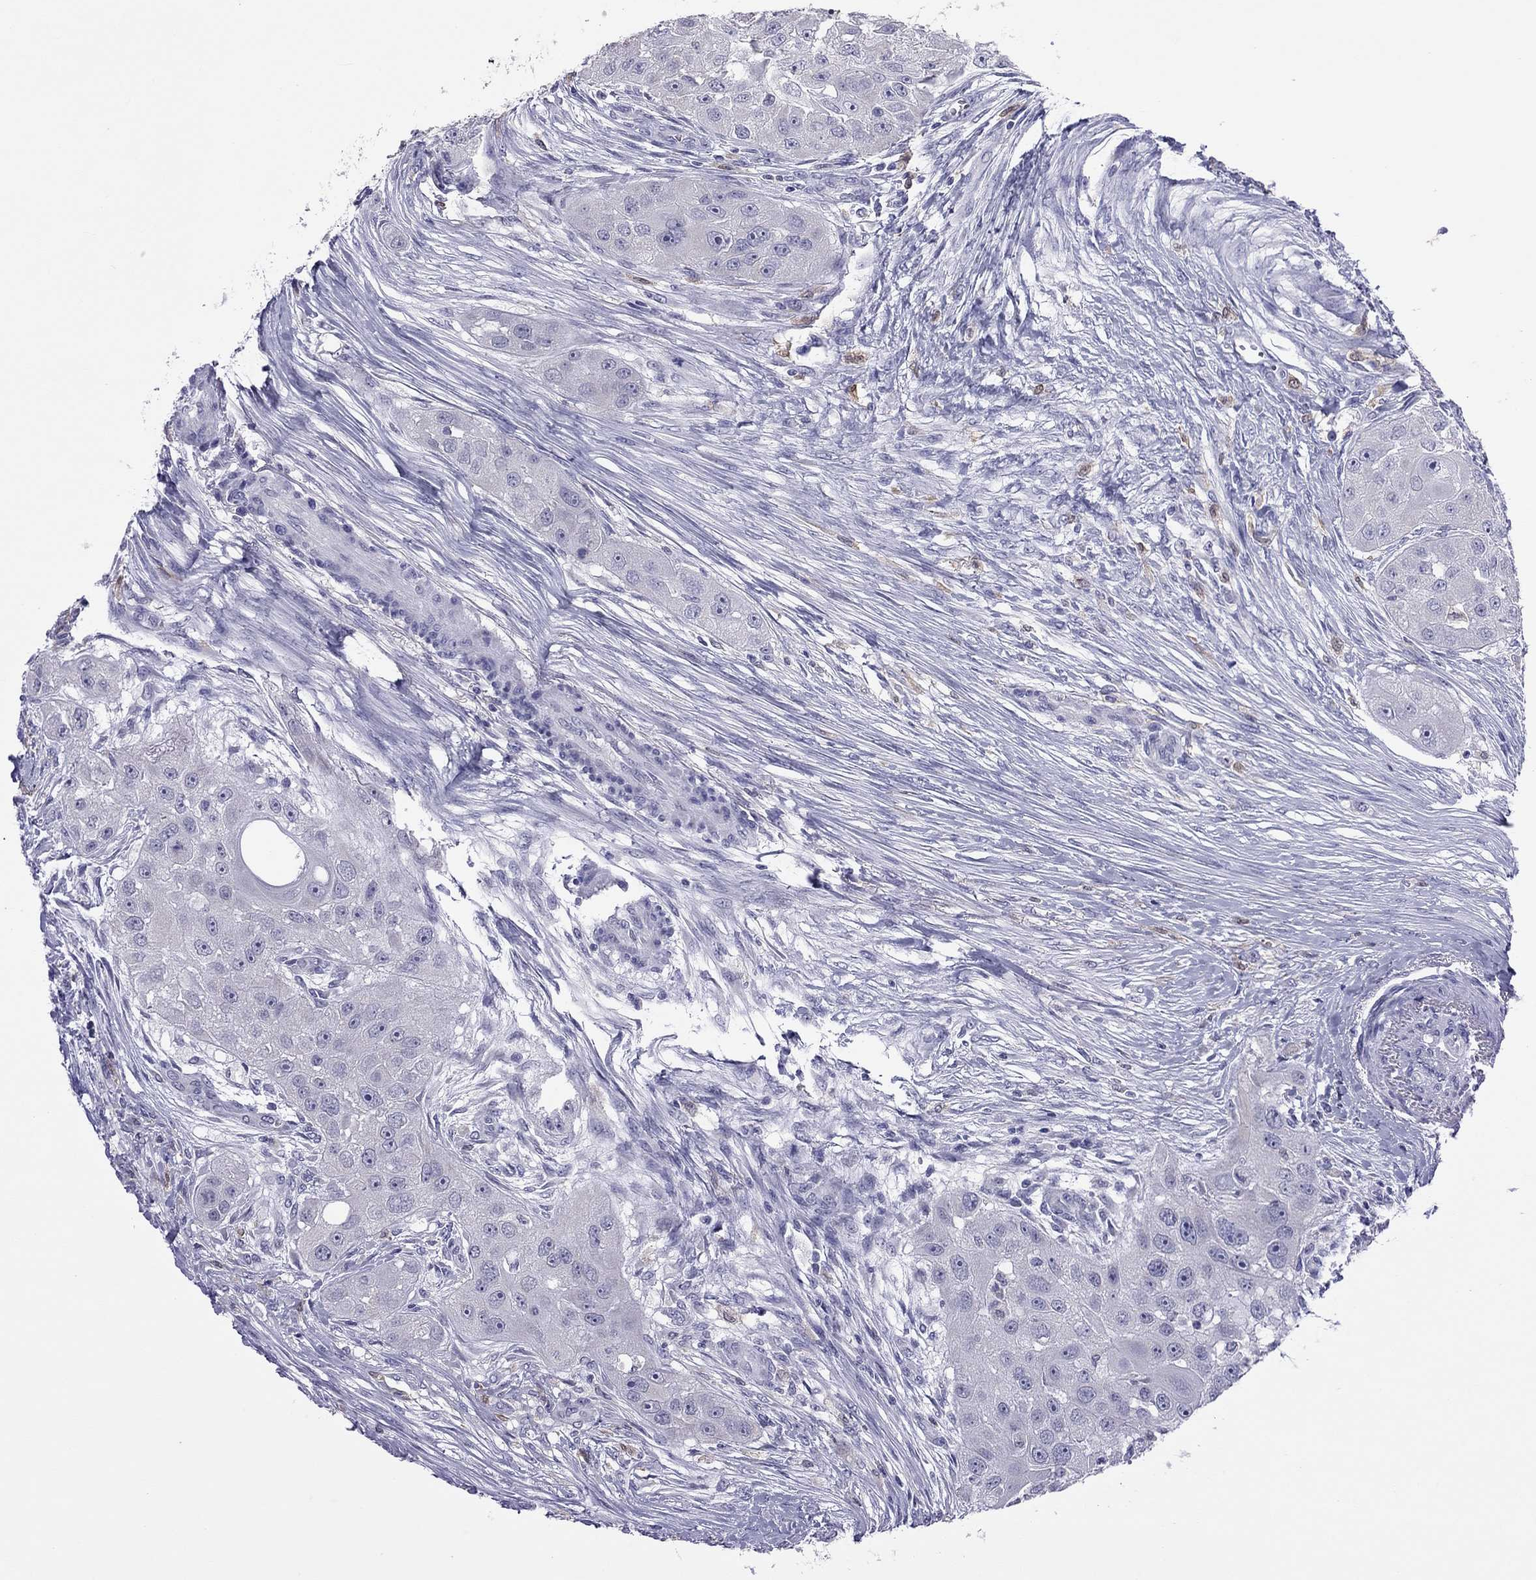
{"staining": {"intensity": "negative", "quantity": "none", "location": "none"}, "tissue": "head and neck cancer", "cell_type": "Tumor cells", "image_type": "cancer", "snomed": [{"axis": "morphology", "description": "Normal tissue, NOS"}, {"axis": "morphology", "description": "Squamous cell carcinoma, NOS"}, {"axis": "topography", "description": "Skeletal muscle"}, {"axis": "topography", "description": "Head-Neck"}], "caption": "Head and neck cancer stained for a protein using IHC shows no staining tumor cells.", "gene": "PPP1R3A", "patient": {"sex": "male", "age": 51}}